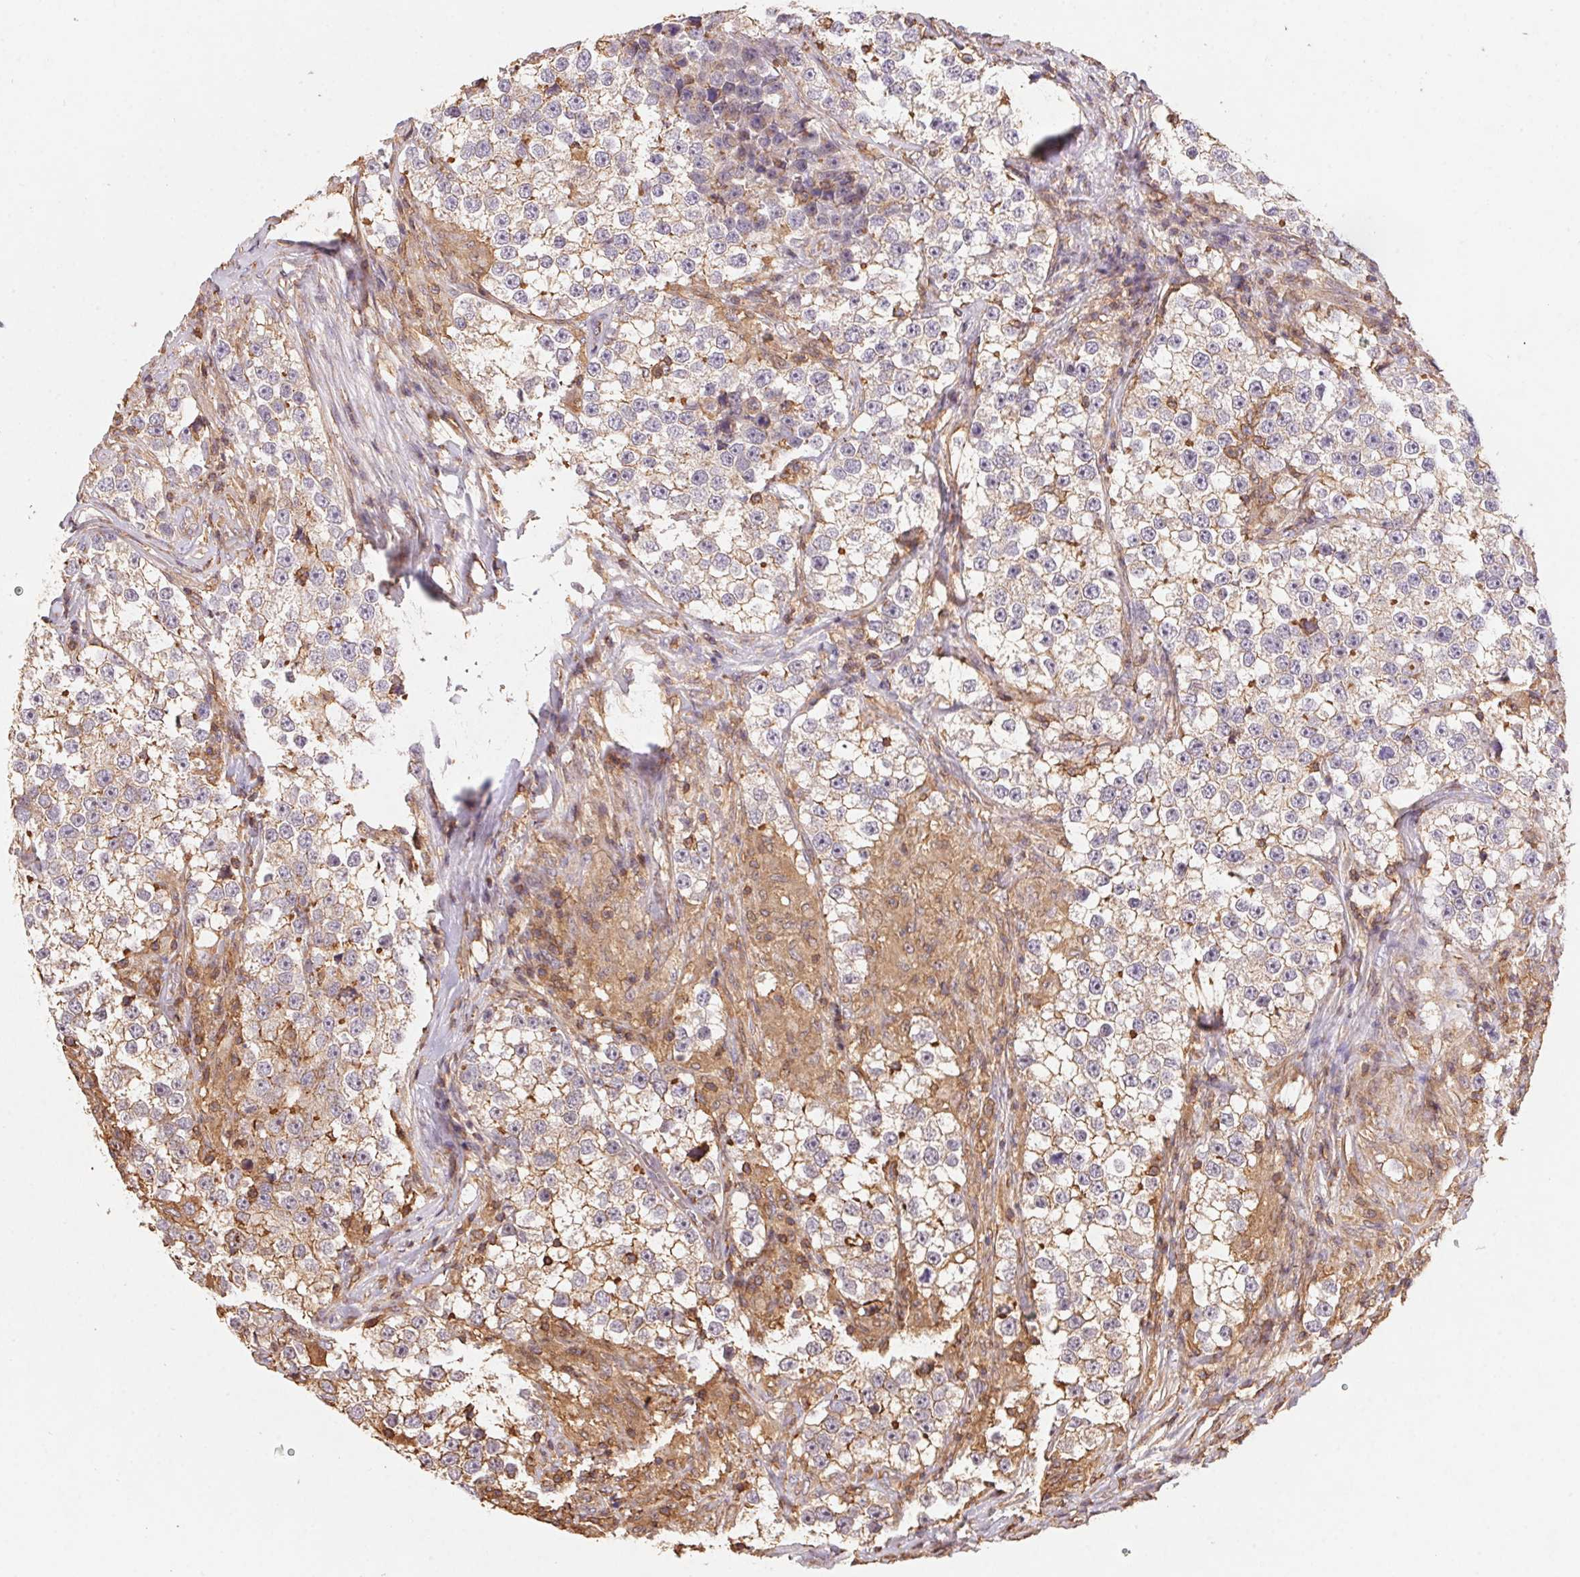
{"staining": {"intensity": "weak", "quantity": "<25%", "location": "cytoplasmic/membranous"}, "tissue": "testis cancer", "cell_type": "Tumor cells", "image_type": "cancer", "snomed": [{"axis": "morphology", "description": "Seminoma, NOS"}, {"axis": "topography", "description": "Testis"}], "caption": "Immunohistochemistry (IHC) of testis seminoma shows no staining in tumor cells.", "gene": "ATG10", "patient": {"sex": "male", "age": 46}}